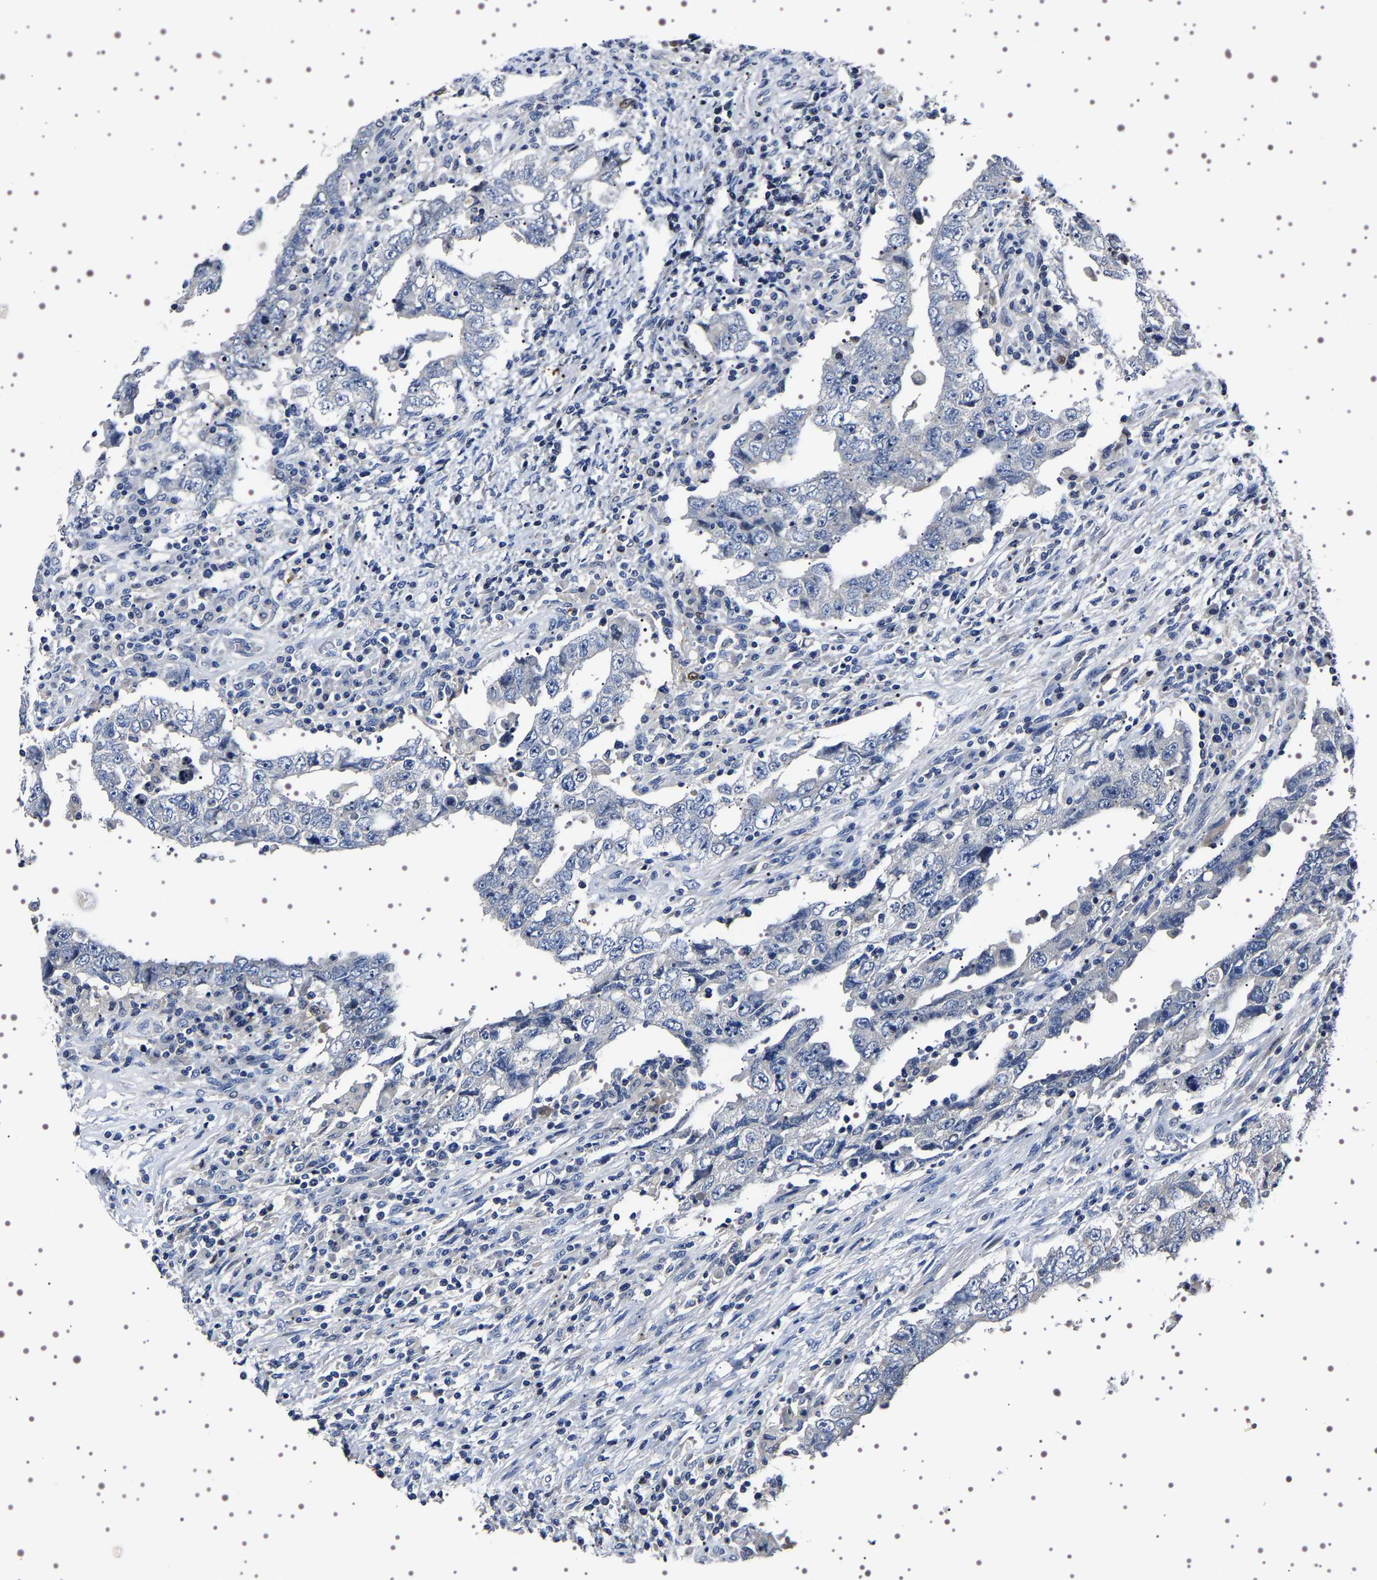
{"staining": {"intensity": "negative", "quantity": "none", "location": "none"}, "tissue": "testis cancer", "cell_type": "Tumor cells", "image_type": "cancer", "snomed": [{"axis": "morphology", "description": "Carcinoma, Embryonal, NOS"}, {"axis": "topography", "description": "Testis"}], "caption": "High power microscopy image of an immunohistochemistry (IHC) micrograph of testis cancer, revealing no significant positivity in tumor cells. Brightfield microscopy of IHC stained with DAB (brown) and hematoxylin (blue), captured at high magnification.", "gene": "TARBP1", "patient": {"sex": "male", "age": 26}}